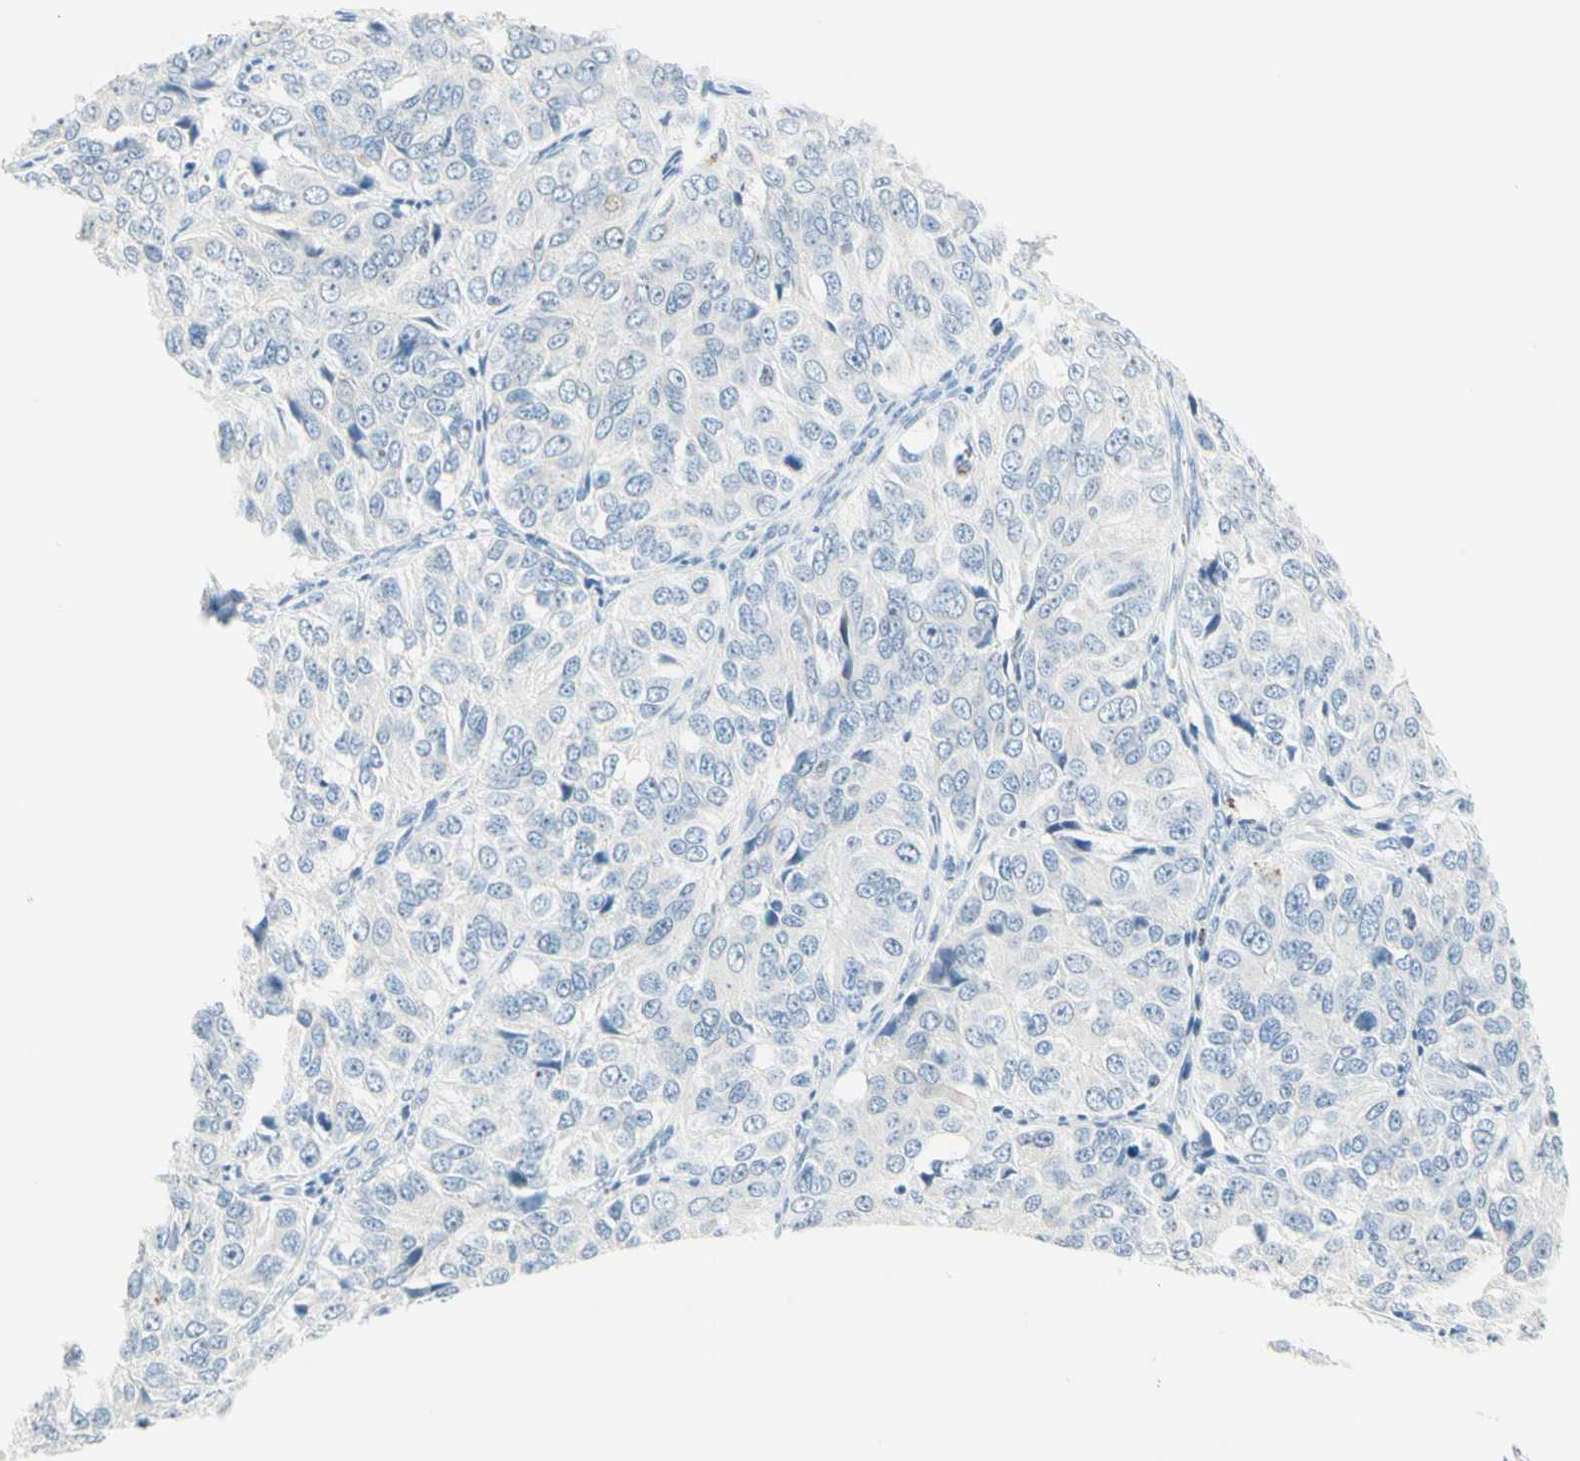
{"staining": {"intensity": "negative", "quantity": "none", "location": "none"}, "tissue": "ovarian cancer", "cell_type": "Tumor cells", "image_type": "cancer", "snomed": [{"axis": "morphology", "description": "Carcinoma, endometroid"}, {"axis": "topography", "description": "Ovary"}], "caption": "A micrograph of ovarian cancer stained for a protein exhibits no brown staining in tumor cells.", "gene": "CYSLTR1", "patient": {"sex": "female", "age": 51}}